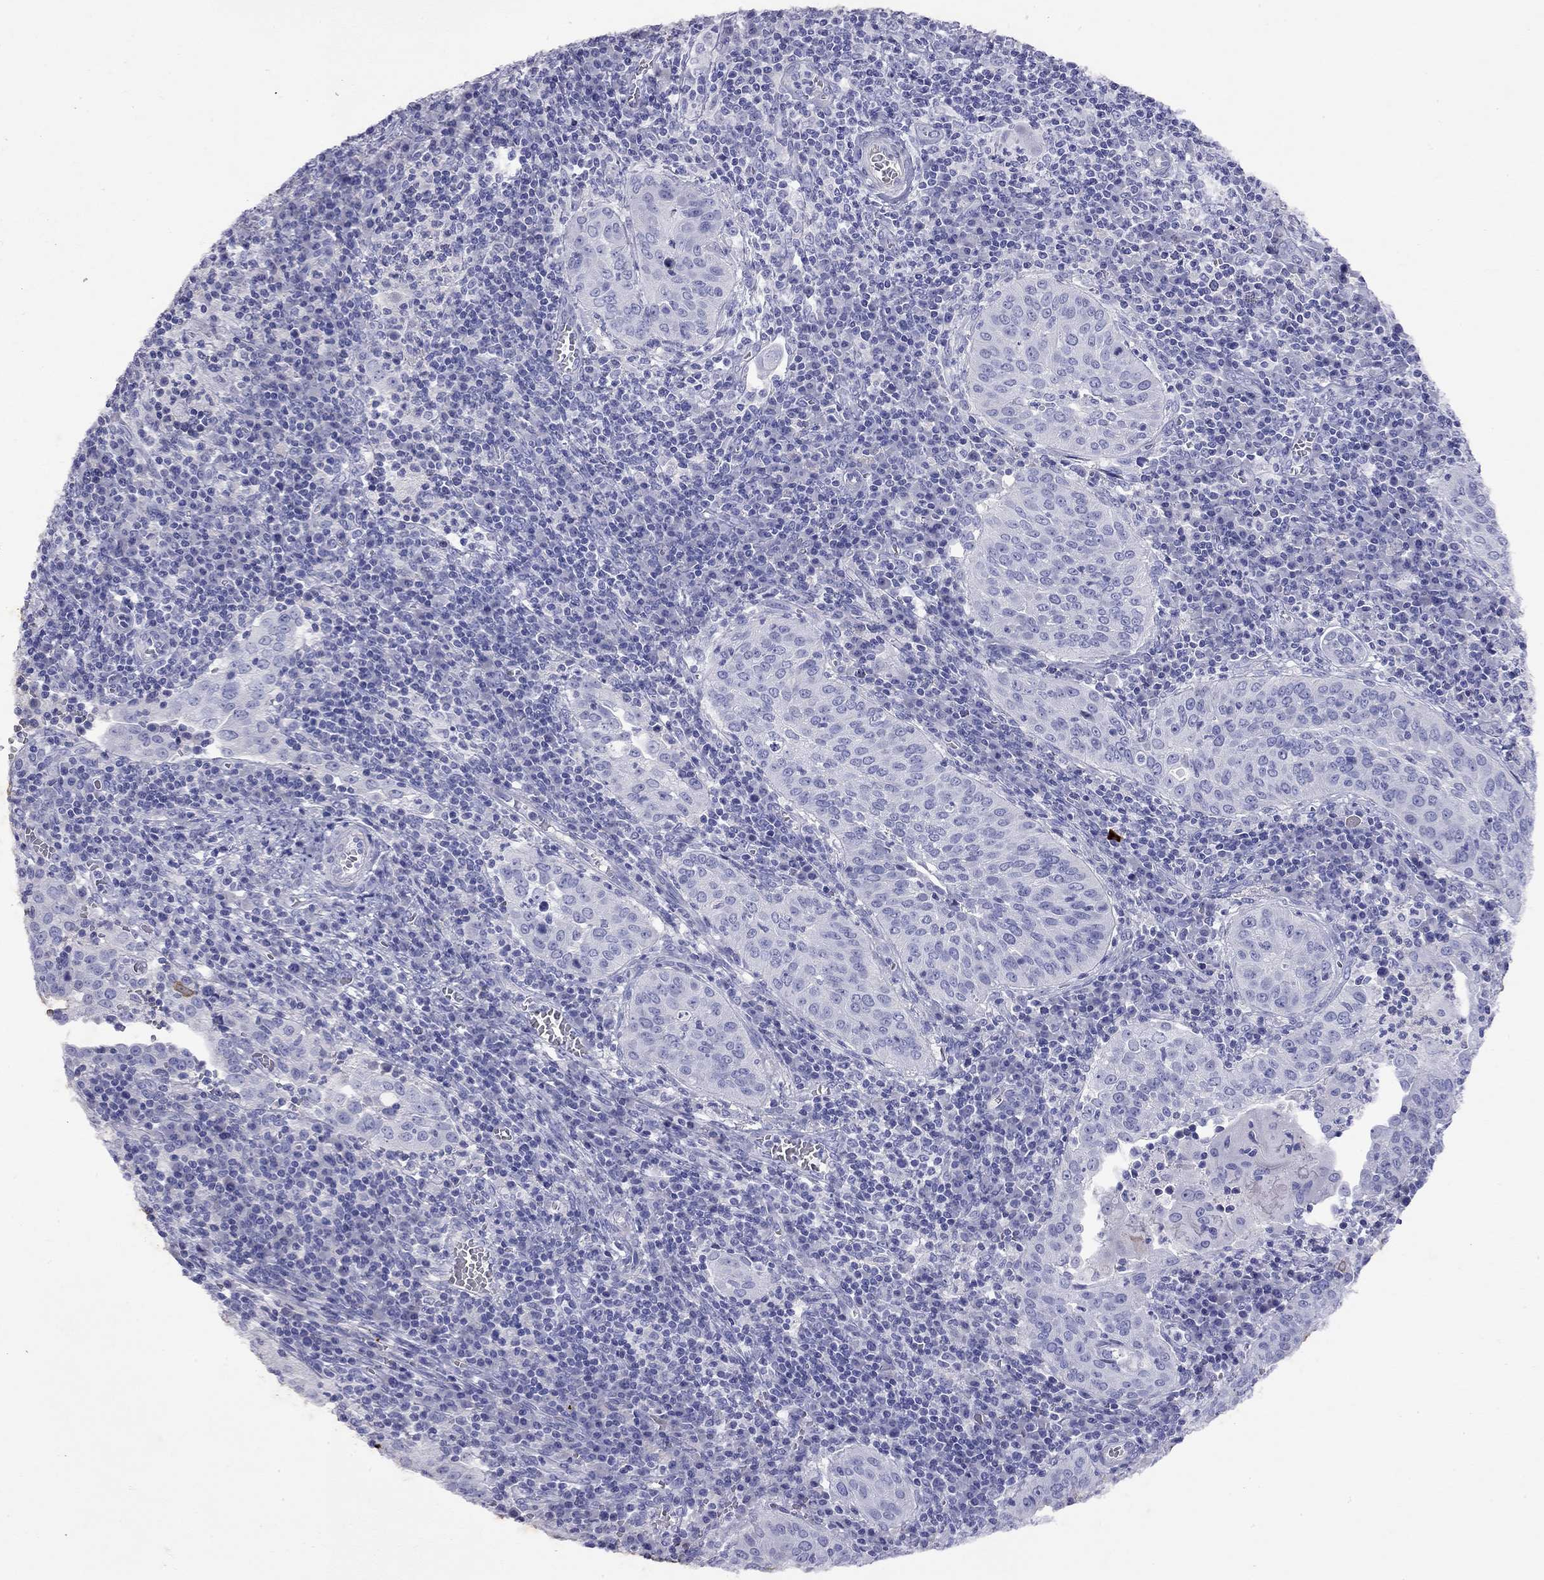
{"staining": {"intensity": "negative", "quantity": "none", "location": "none"}, "tissue": "cervical cancer", "cell_type": "Tumor cells", "image_type": "cancer", "snomed": [{"axis": "morphology", "description": "Squamous cell carcinoma, NOS"}, {"axis": "topography", "description": "Cervix"}], "caption": "Immunohistochemistry of cervical cancer (squamous cell carcinoma) displays no positivity in tumor cells.", "gene": "GNAT3", "patient": {"sex": "female", "age": 39}}